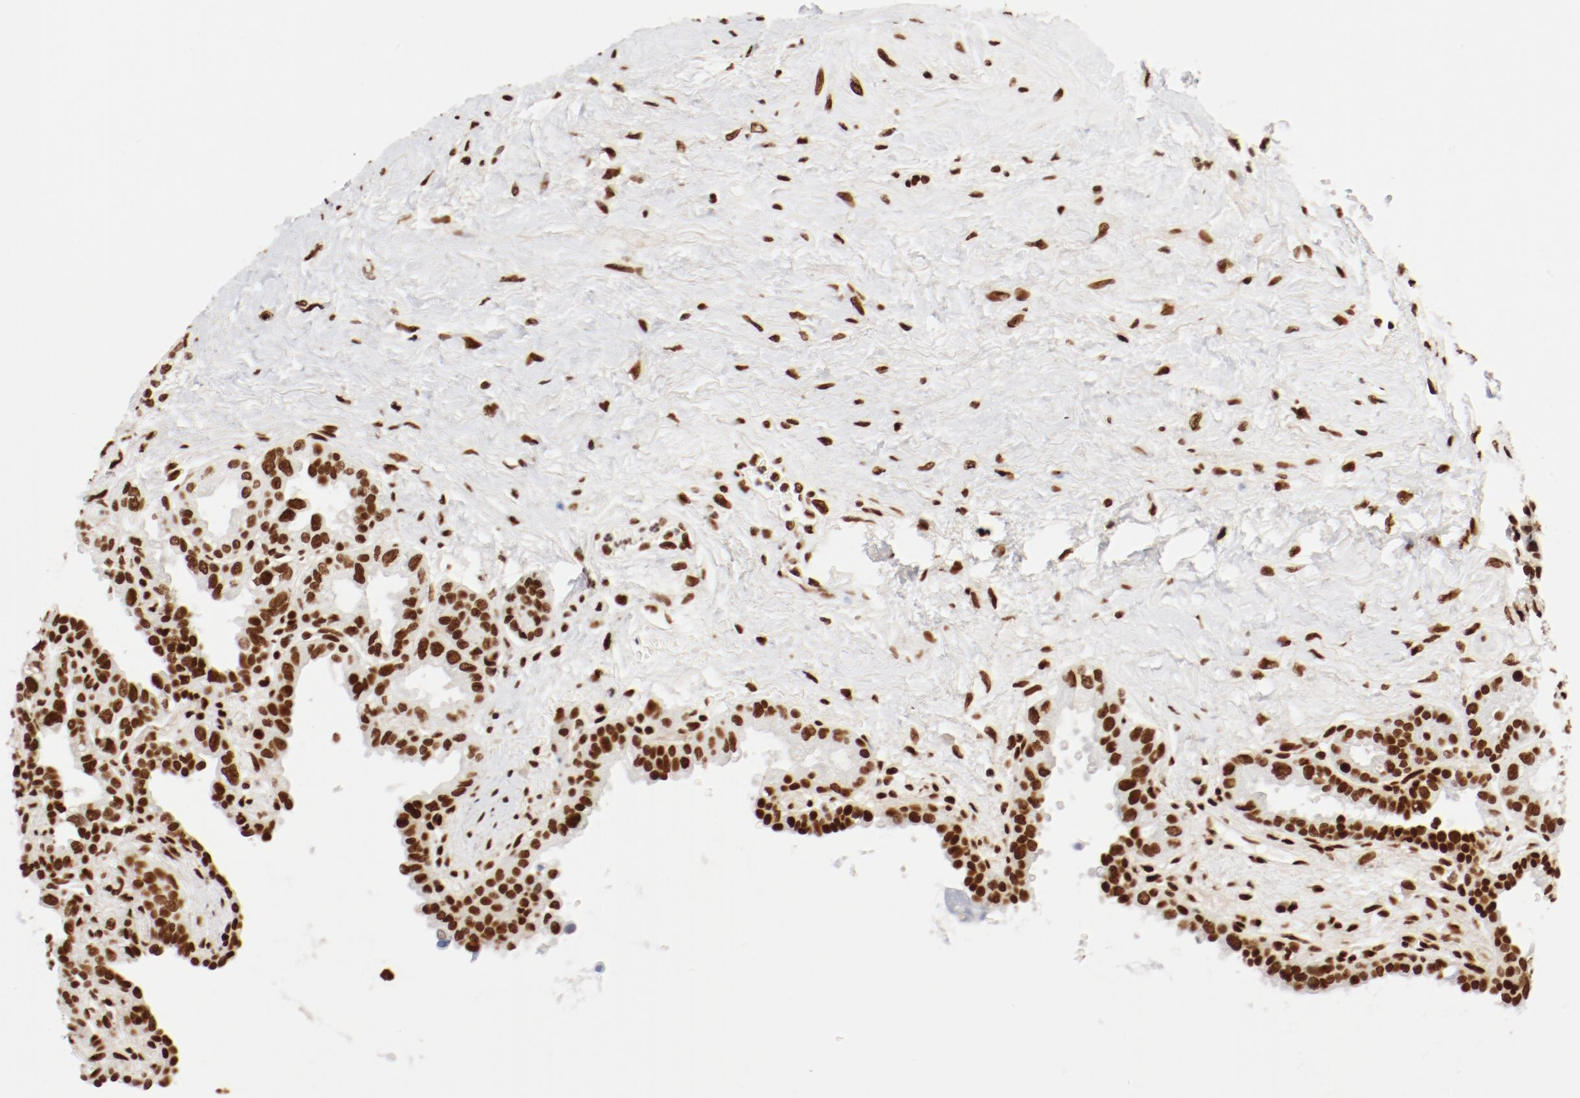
{"staining": {"intensity": "strong", "quantity": ">75%", "location": "nuclear"}, "tissue": "seminal vesicle", "cell_type": "Glandular cells", "image_type": "normal", "snomed": [{"axis": "morphology", "description": "Normal tissue, NOS"}, {"axis": "topography", "description": "Seminal veicle"}], "caption": "Immunohistochemical staining of normal seminal vesicle displays strong nuclear protein positivity in approximately >75% of glandular cells. (DAB IHC, brown staining for protein, blue staining for nuclei).", "gene": "CTBP1", "patient": {"sex": "male", "age": 61}}